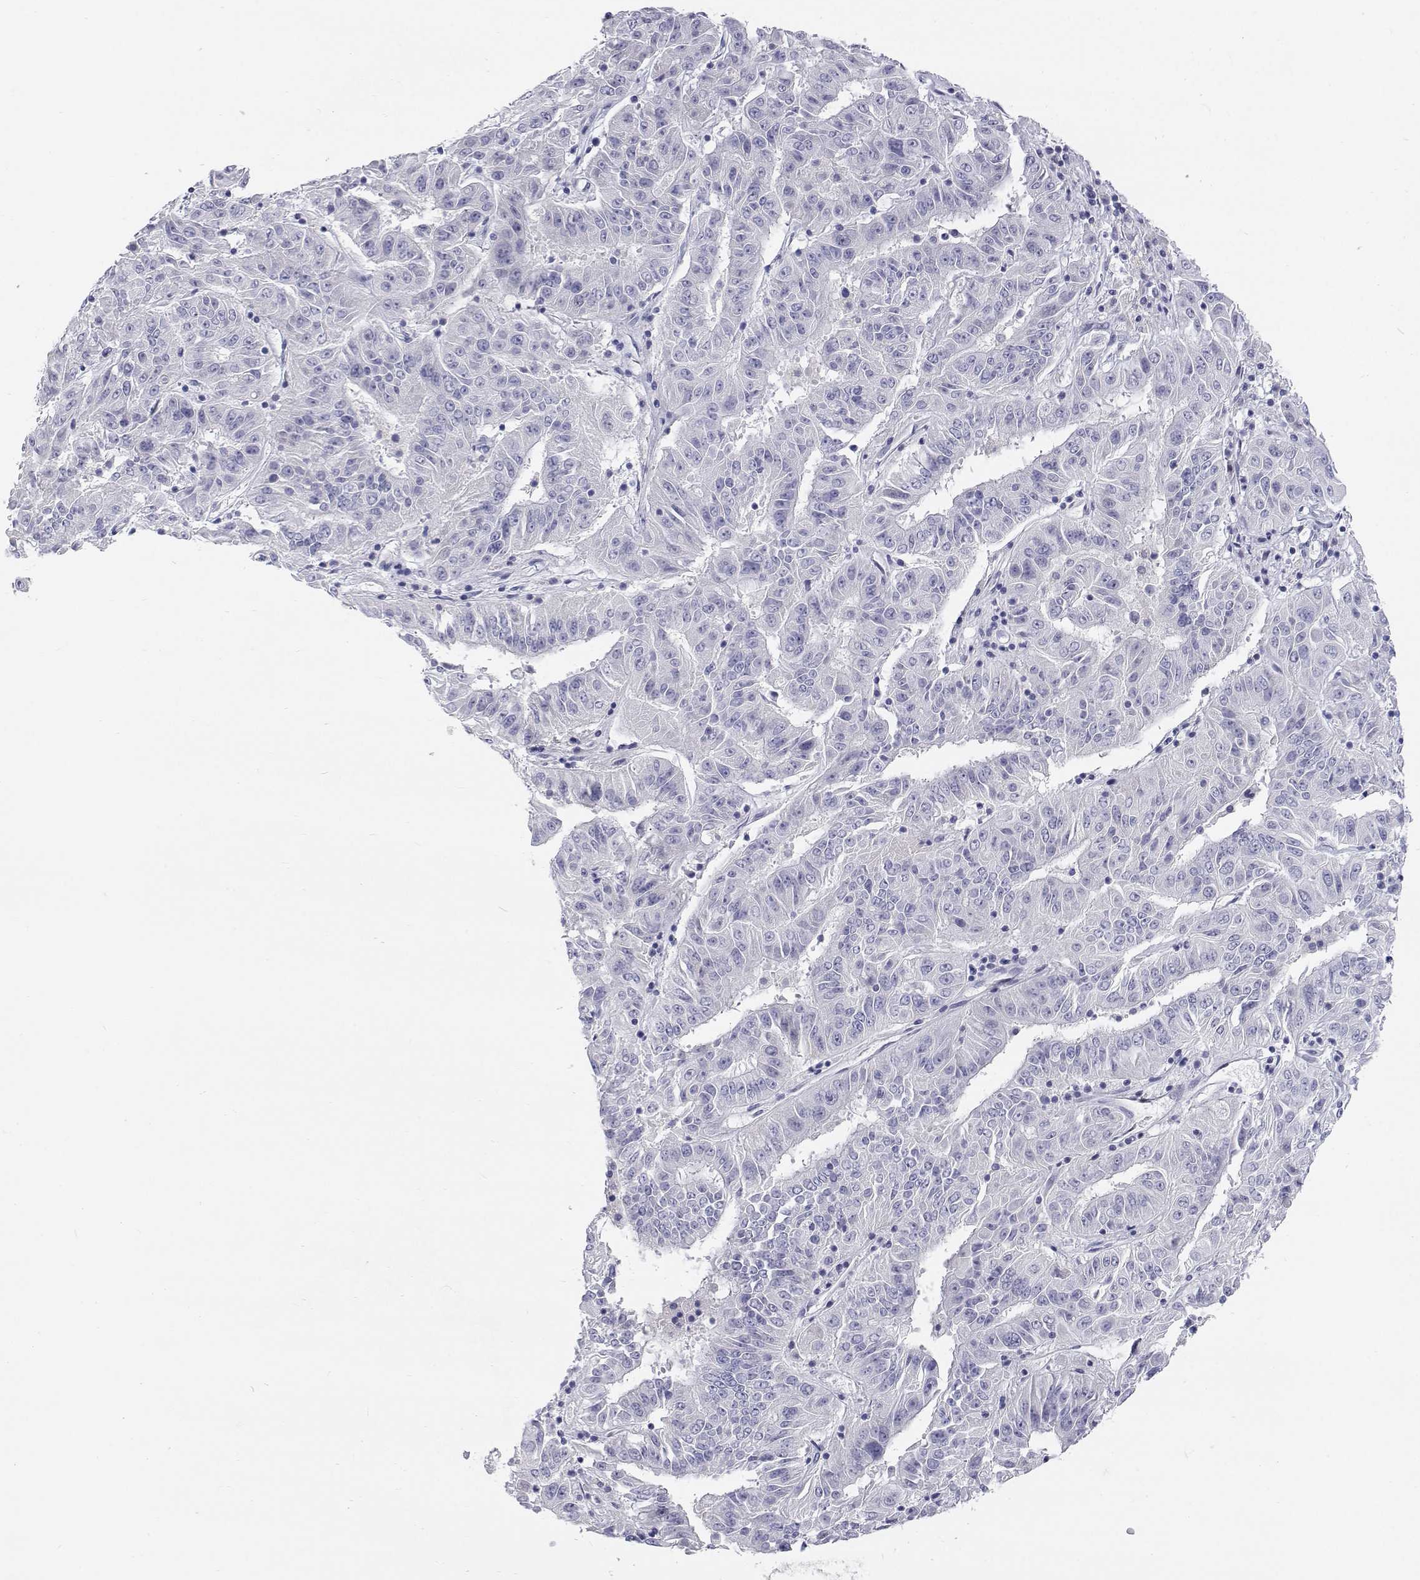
{"staining": {"intensity": "negative", "quantity": "none", "location": "none"}, "tissue": "pancreatic cancer", "cell_type": "Tumor cells", "image_type": "cancer", "snomed": [{"axis": "morphology", "description": "Adenocarcinoma, NOS"}, {"axis": "topography", "description": "Pancreas"}], "caption": "Histopathology image shows no protein expression in tumor cells of pancreatic adenocarcinoma tissue.", "gene": "NCR2", "patient": {"sex": "male", "age": 63}}